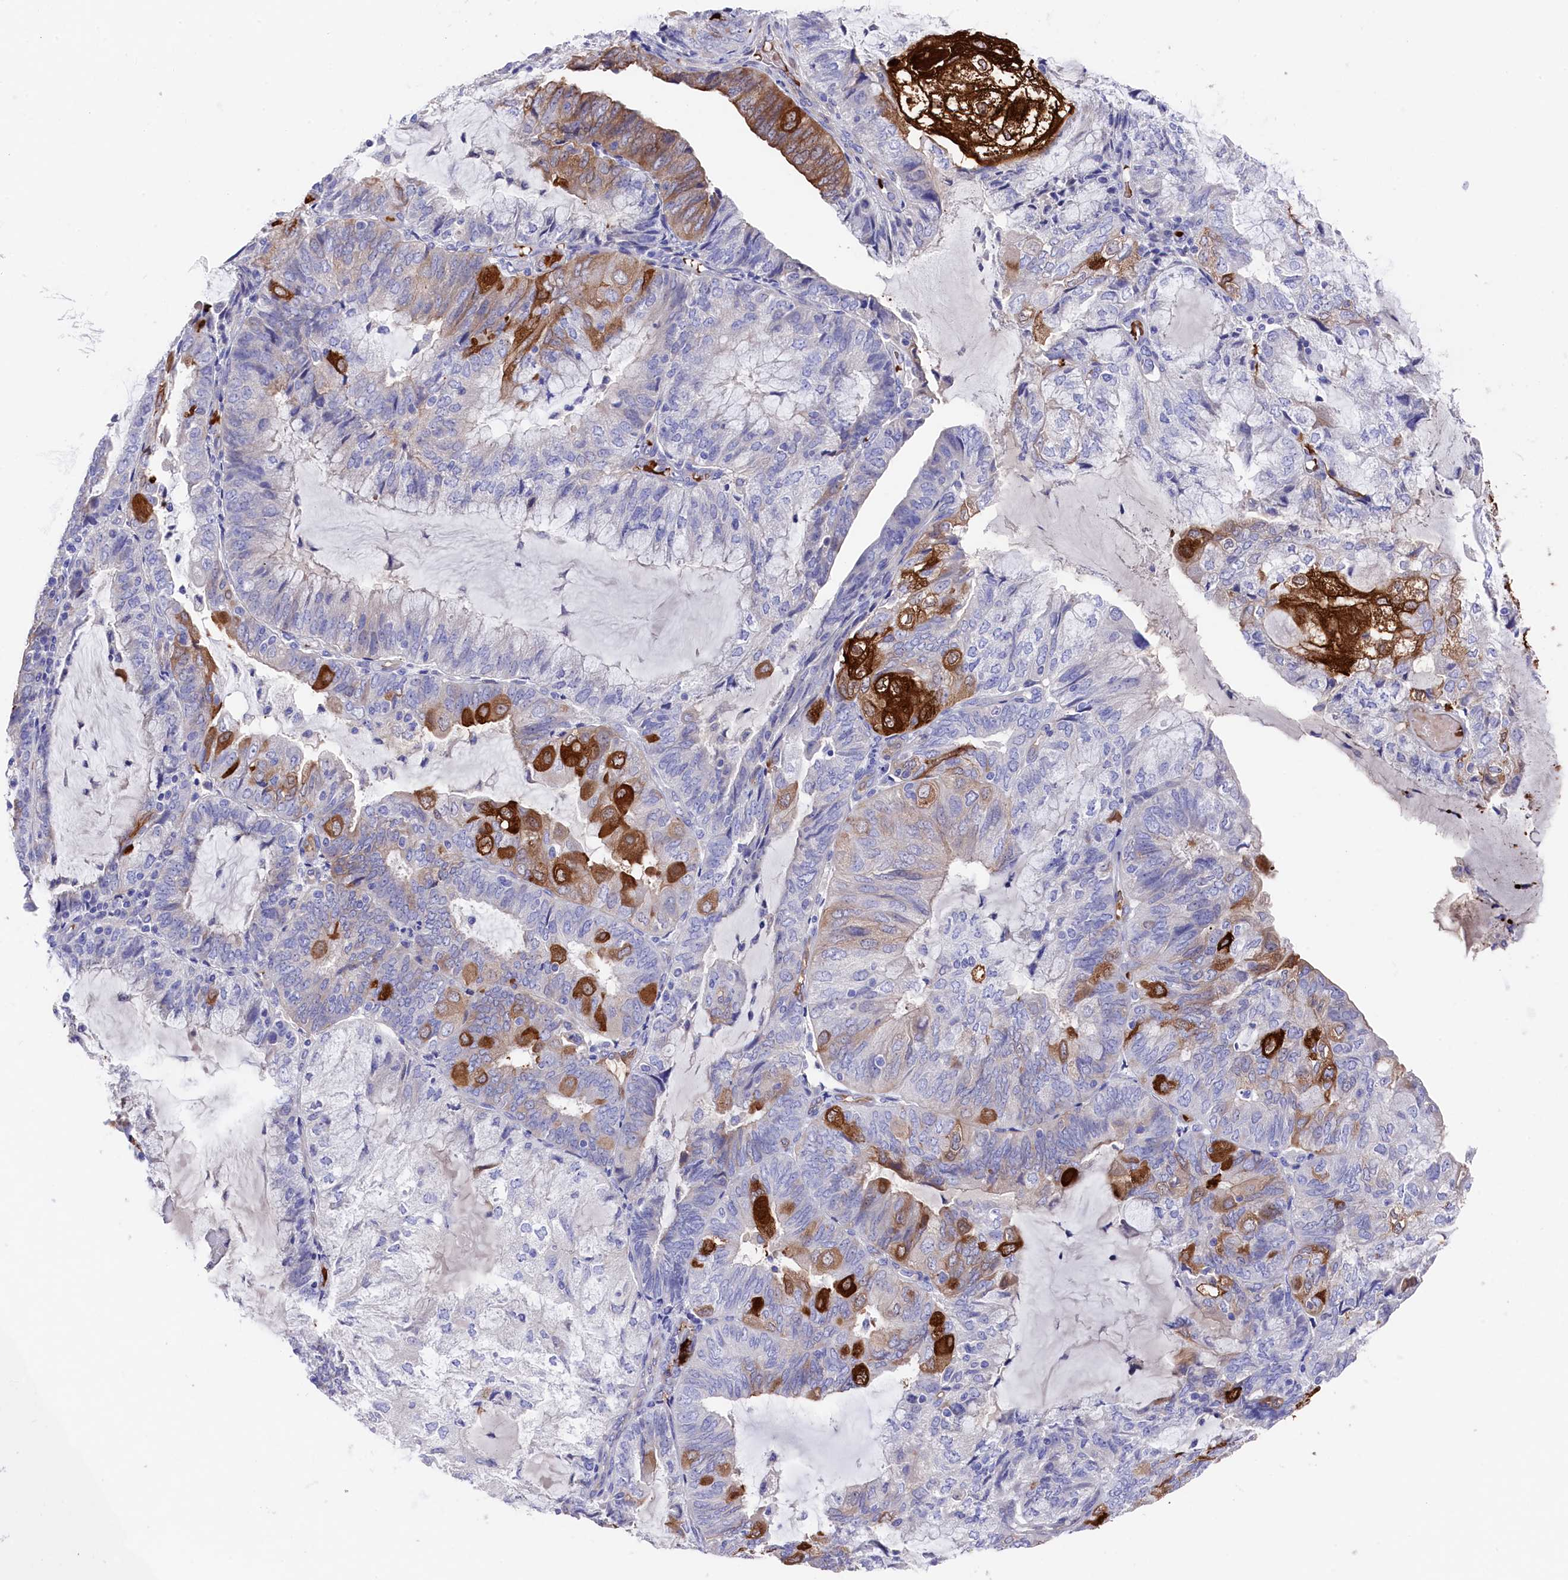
{"staining": {"intensity": "strong", "quantity": "<25%", "location": "cytoplasmic/membranous"}, "tissue": "endometrial cancer", "cell_type": "Tumor cells", "image_type": "cancer", "snomed": [{"axis": "morphology", "description": "Adenocarcinoma, NOS"}, {"axis": "topography", "description": "Endometrium"}], "caption": "IHC (DAB (3,3'-diaminobenzidine)) staining of human endometrial adenocarcinoma exhibits strong cytoplasmic/membranous protein expression in approximately <25% of tumor cells.", "gene": "LHFPL4", "patient": {"sex": "female", "age": 81}}